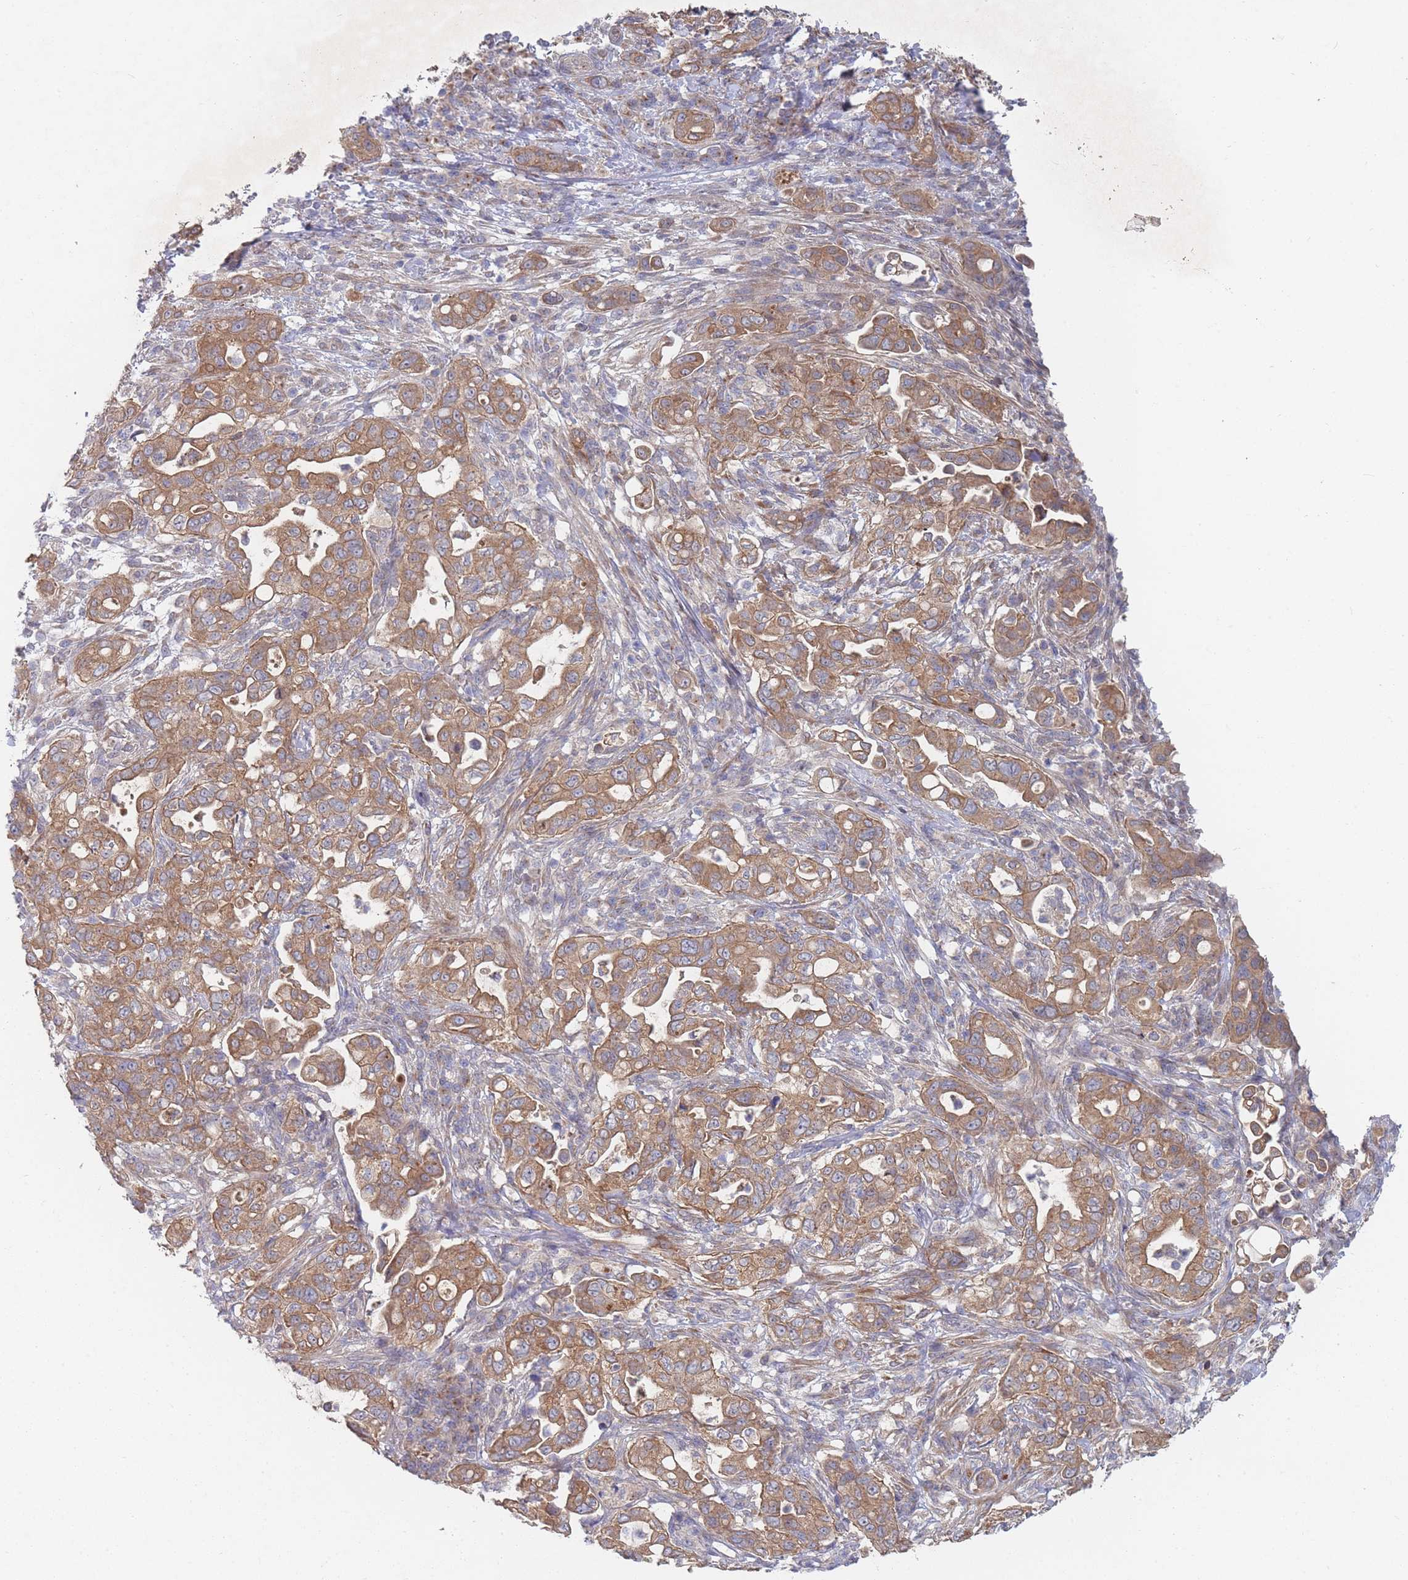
{"staining": {"intensity": "moderate", "quantity": ">75%", "location": "cytoplasmic/membranous"}, "tissue": "pancreatic cancer", "cell_type": "Tumor cells", "image_type": "cancer", "snomed": [{"axis": "morphology", "description": "Normal tissue, NOS"}, {"axis": "morphology", "description": "Adenocarcinoma, NOS"}, {"axis": "topography", "description": "Lymph node"}, {"axis": "topography", "description": "Pancreas"}], "caption": "A high-resolution micrograph shows IHC staining of pancreatic adenocarcinoma, which displays moderate cytoplasmic/membranous positivity in about >75% of tumor cells. Nuclei are stained in blue.", "gene": "SLC35F5", "patient": {"sex": "female", "age": 67}}